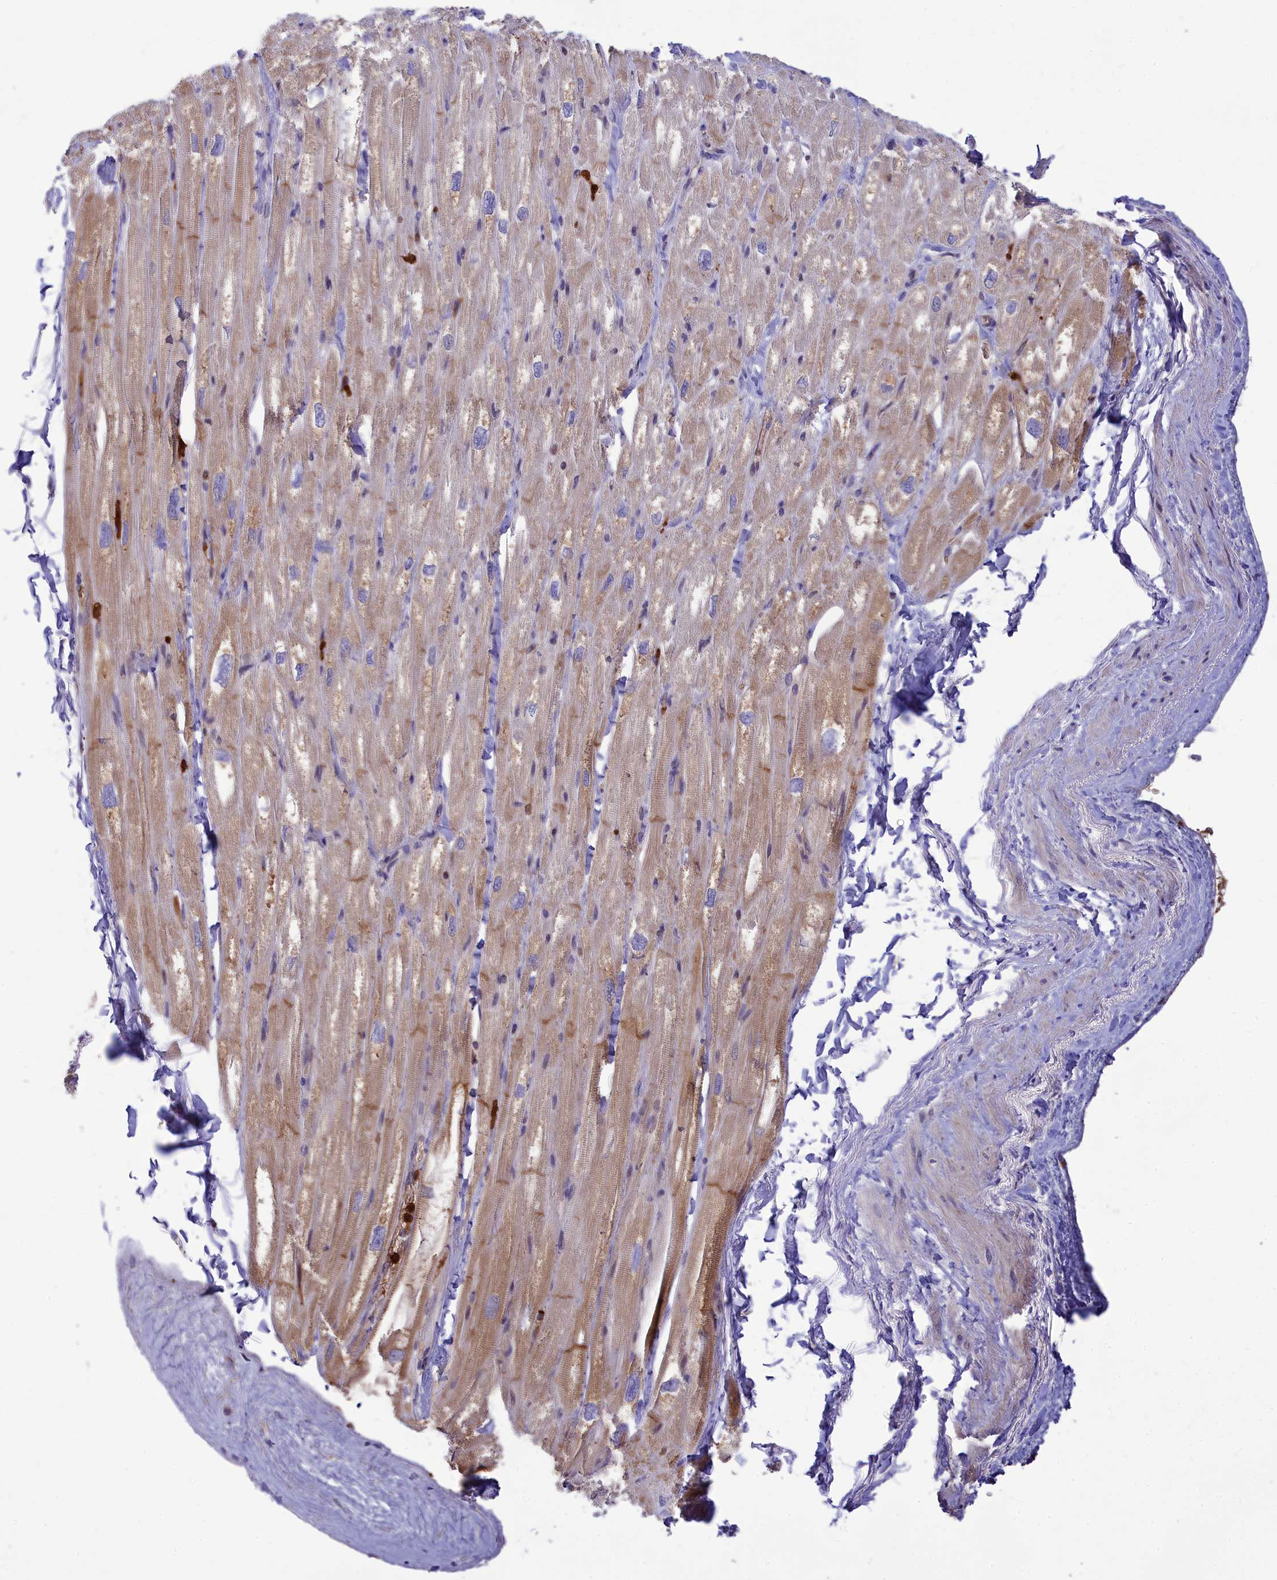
{"staining": {"intensity": "moderate", "quantity": "25%-75%", "location": "cytoplasmic/membranous"}, "tissue": "heart muscle", "cell_type": "Cardiomyocytes", "image_type": "normal", "snomed": [{"axis": "morphology", "description": "Normal tissue, NOS"}, {"axis": "topography", "description": "Heart"}], "caption": "Immunohistochemical staining of benign human heart muscle demonstrates moderate cytoplasmic/membranous protein expression in approximately 25%-75% of cardiomyocytes. Using DAB (brown) and hematoxylin (blue) stains, captured at high magnification using brightfield microscopy.", "gene": "PKHD1L1", "patient": {"sex": "male", "age": 50}}